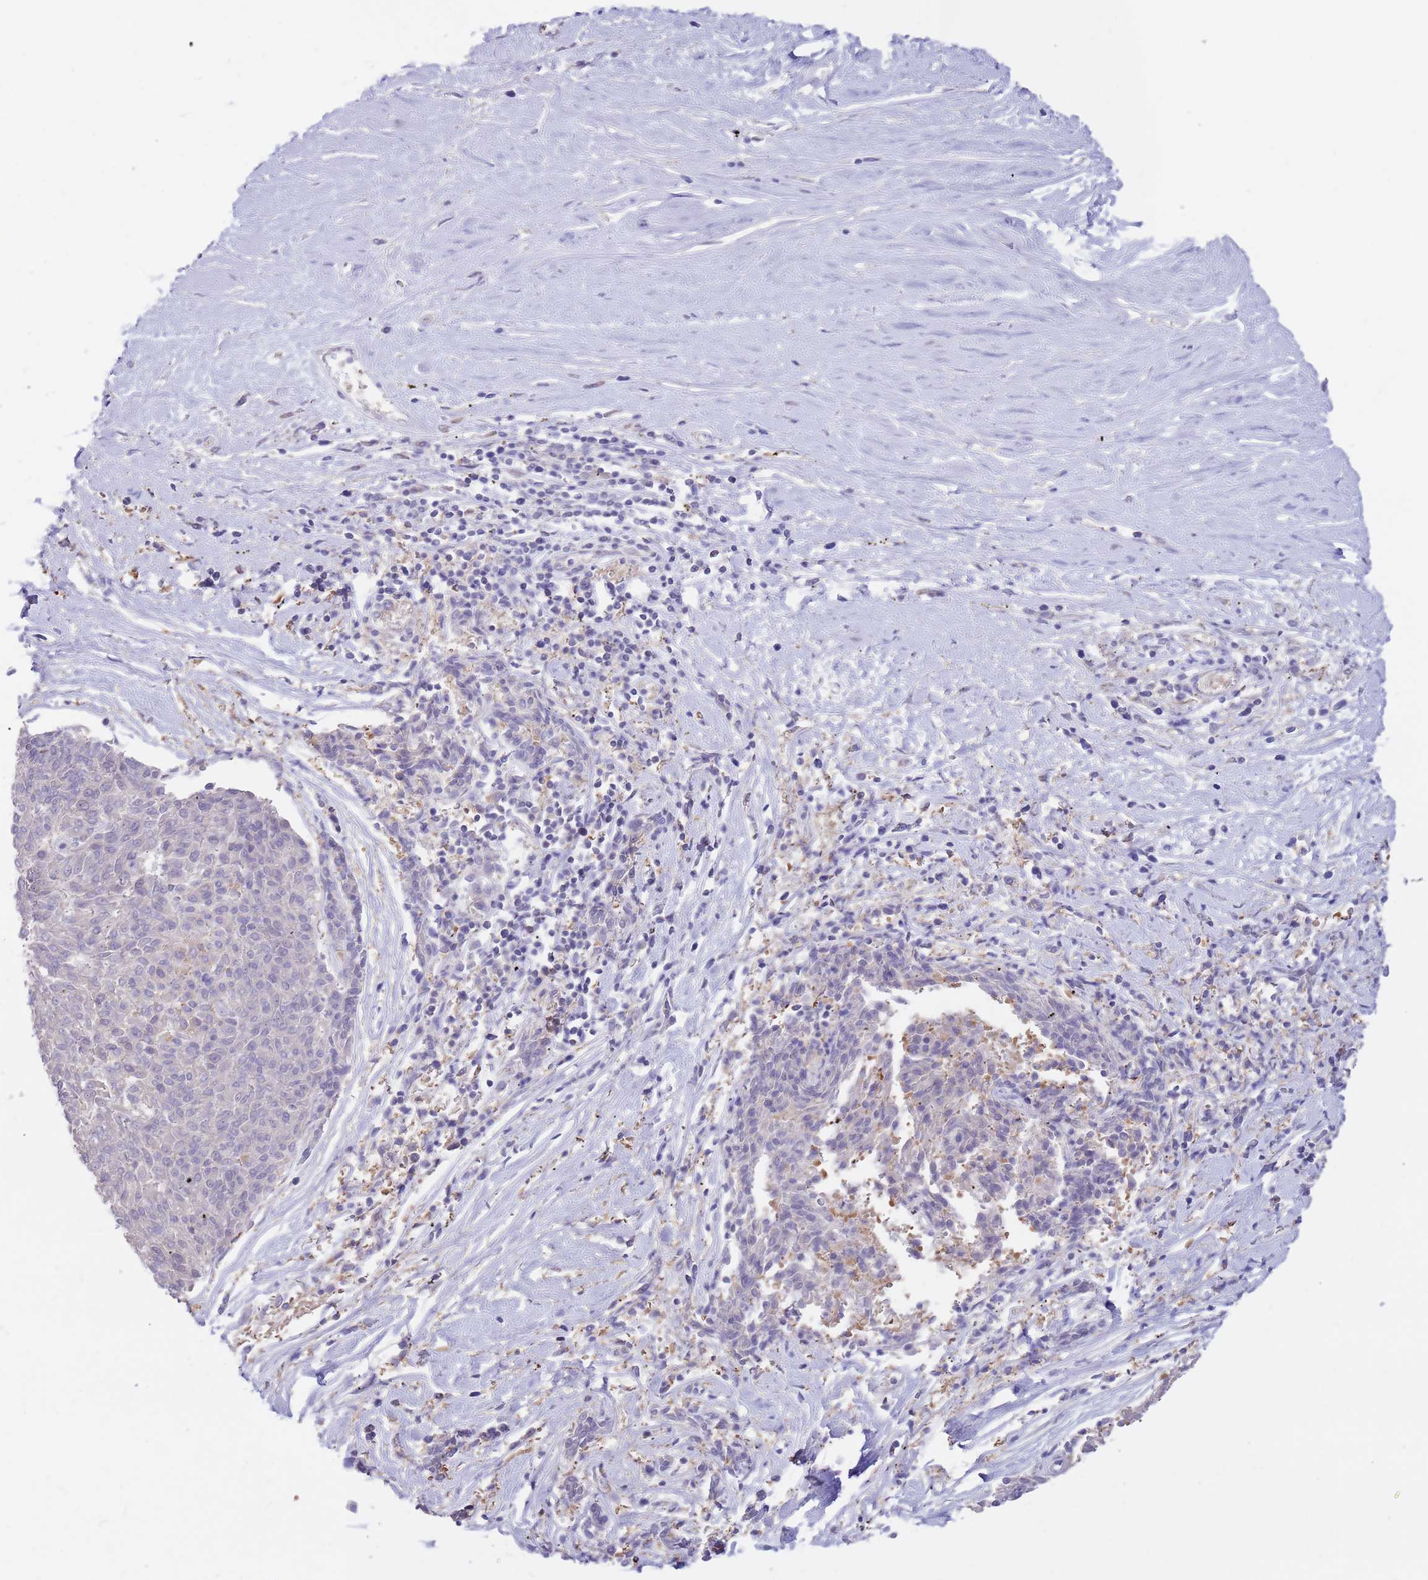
{"staining": {"intensity": "negative", "quantity": "none", "location": "none"}, "tissue": "melanoma", "cell_type": "Tumor cells", "image_type": "cancer", "snomed": [{"axis": "morphology", "description": "Malignant melanoma, NOS"}, {"axis": "topography", "description": "Skin"}], "caption": "Tumor cells are negative for protein expression in human melanoma.", "gene": "AP5S1", "patient": {"sex": "female", "age": 72}}